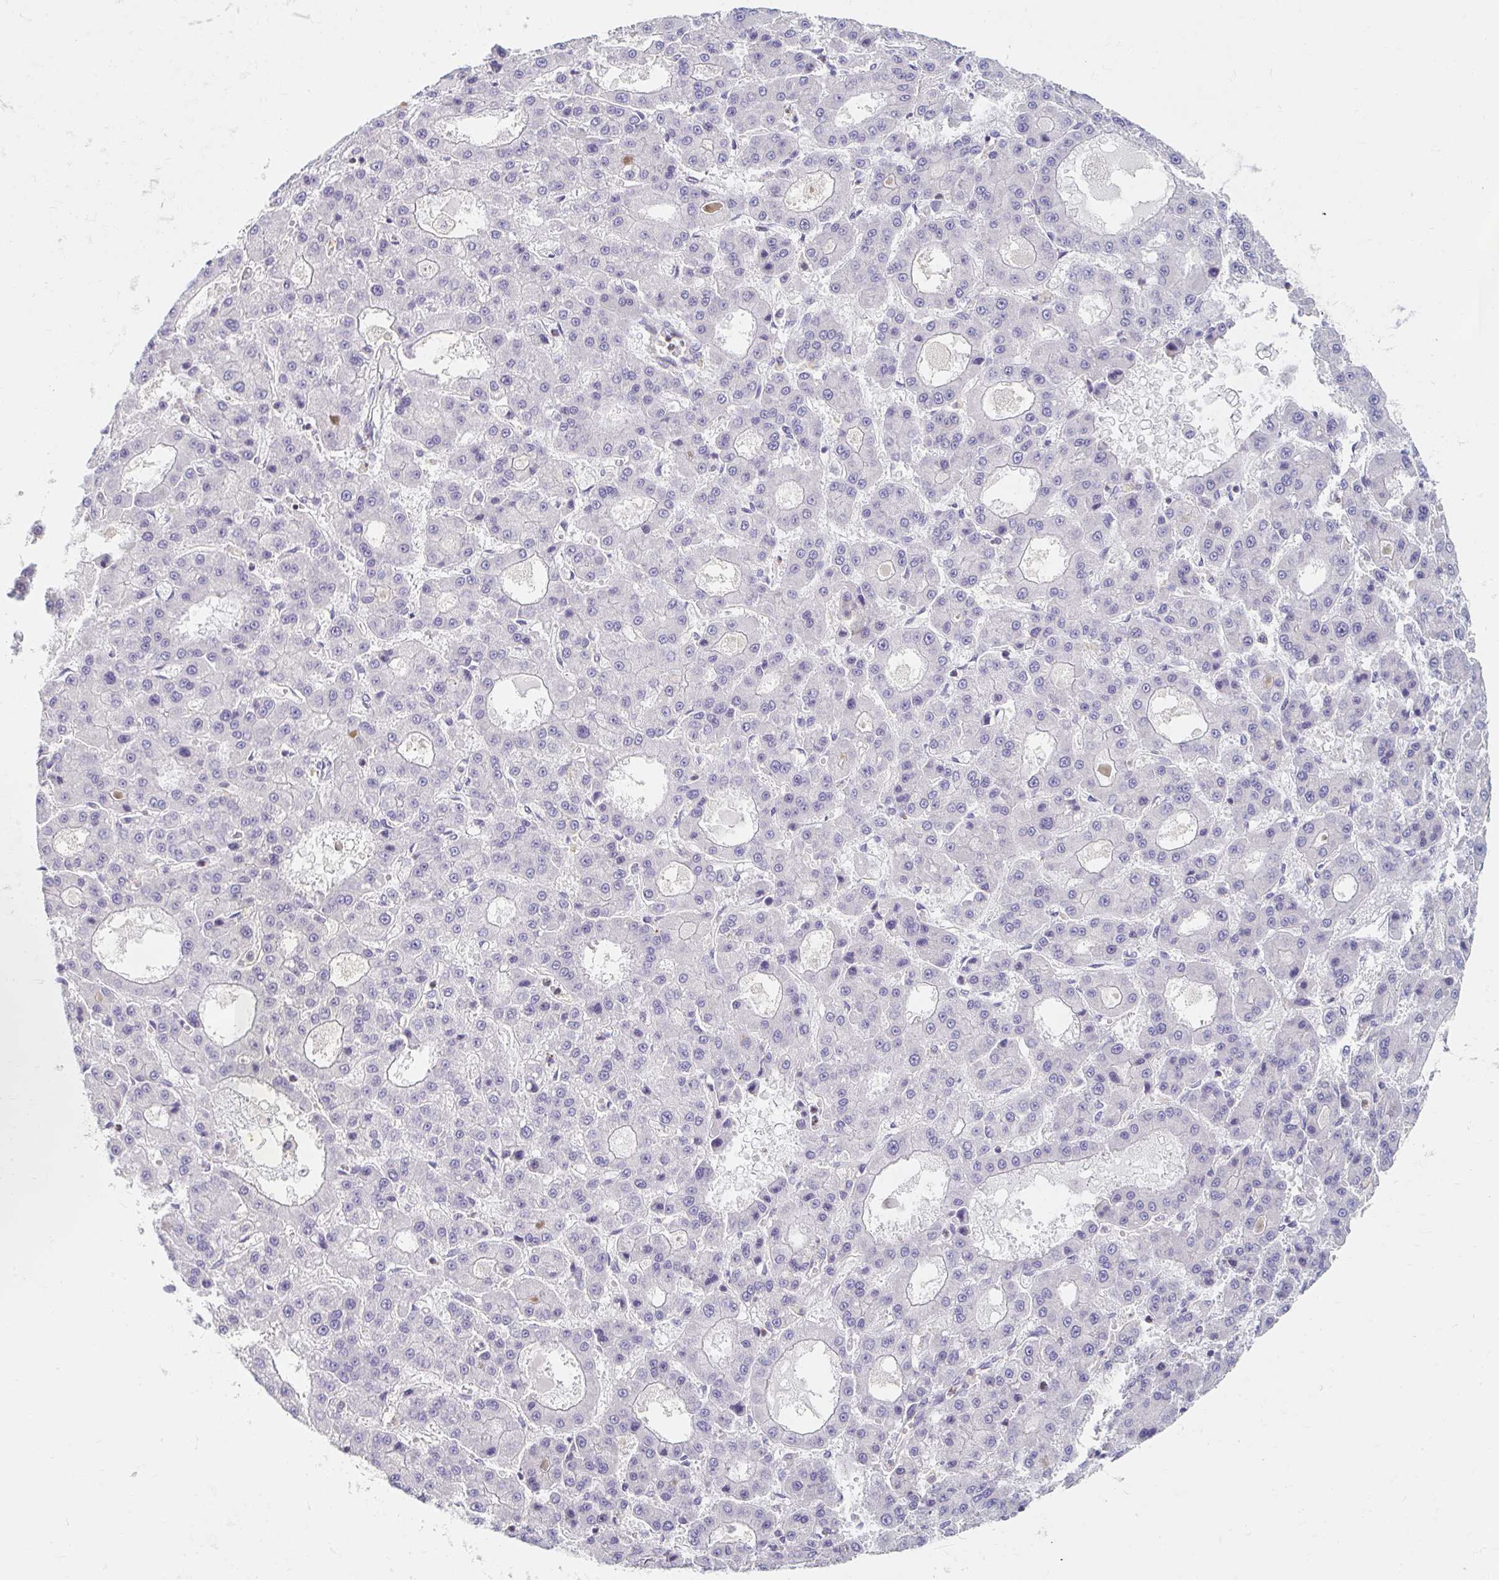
{"staining": {"intensity": "negative", "quantity": "none", "location": "none"}, "tissue": "liver cancer", "cell_type": "Tumor cells", "image_type": "cancer", "snomed": [{"axis": "morphology", "description": "Carcinoma, Hepatocellular, NOS"}, {"axis": "topography", "description": "Liver"}], "caption": "The immunohistochemistry histopathology image has no significant staining in tumor cells of liver hepatocellular carcinoma tissue. The staining is performed using DAB brown chromogen with nuclei counter-stained in using hematoxylin.", "gene": "MYLK2", "patient": {"sex": "male", "age": 70}}